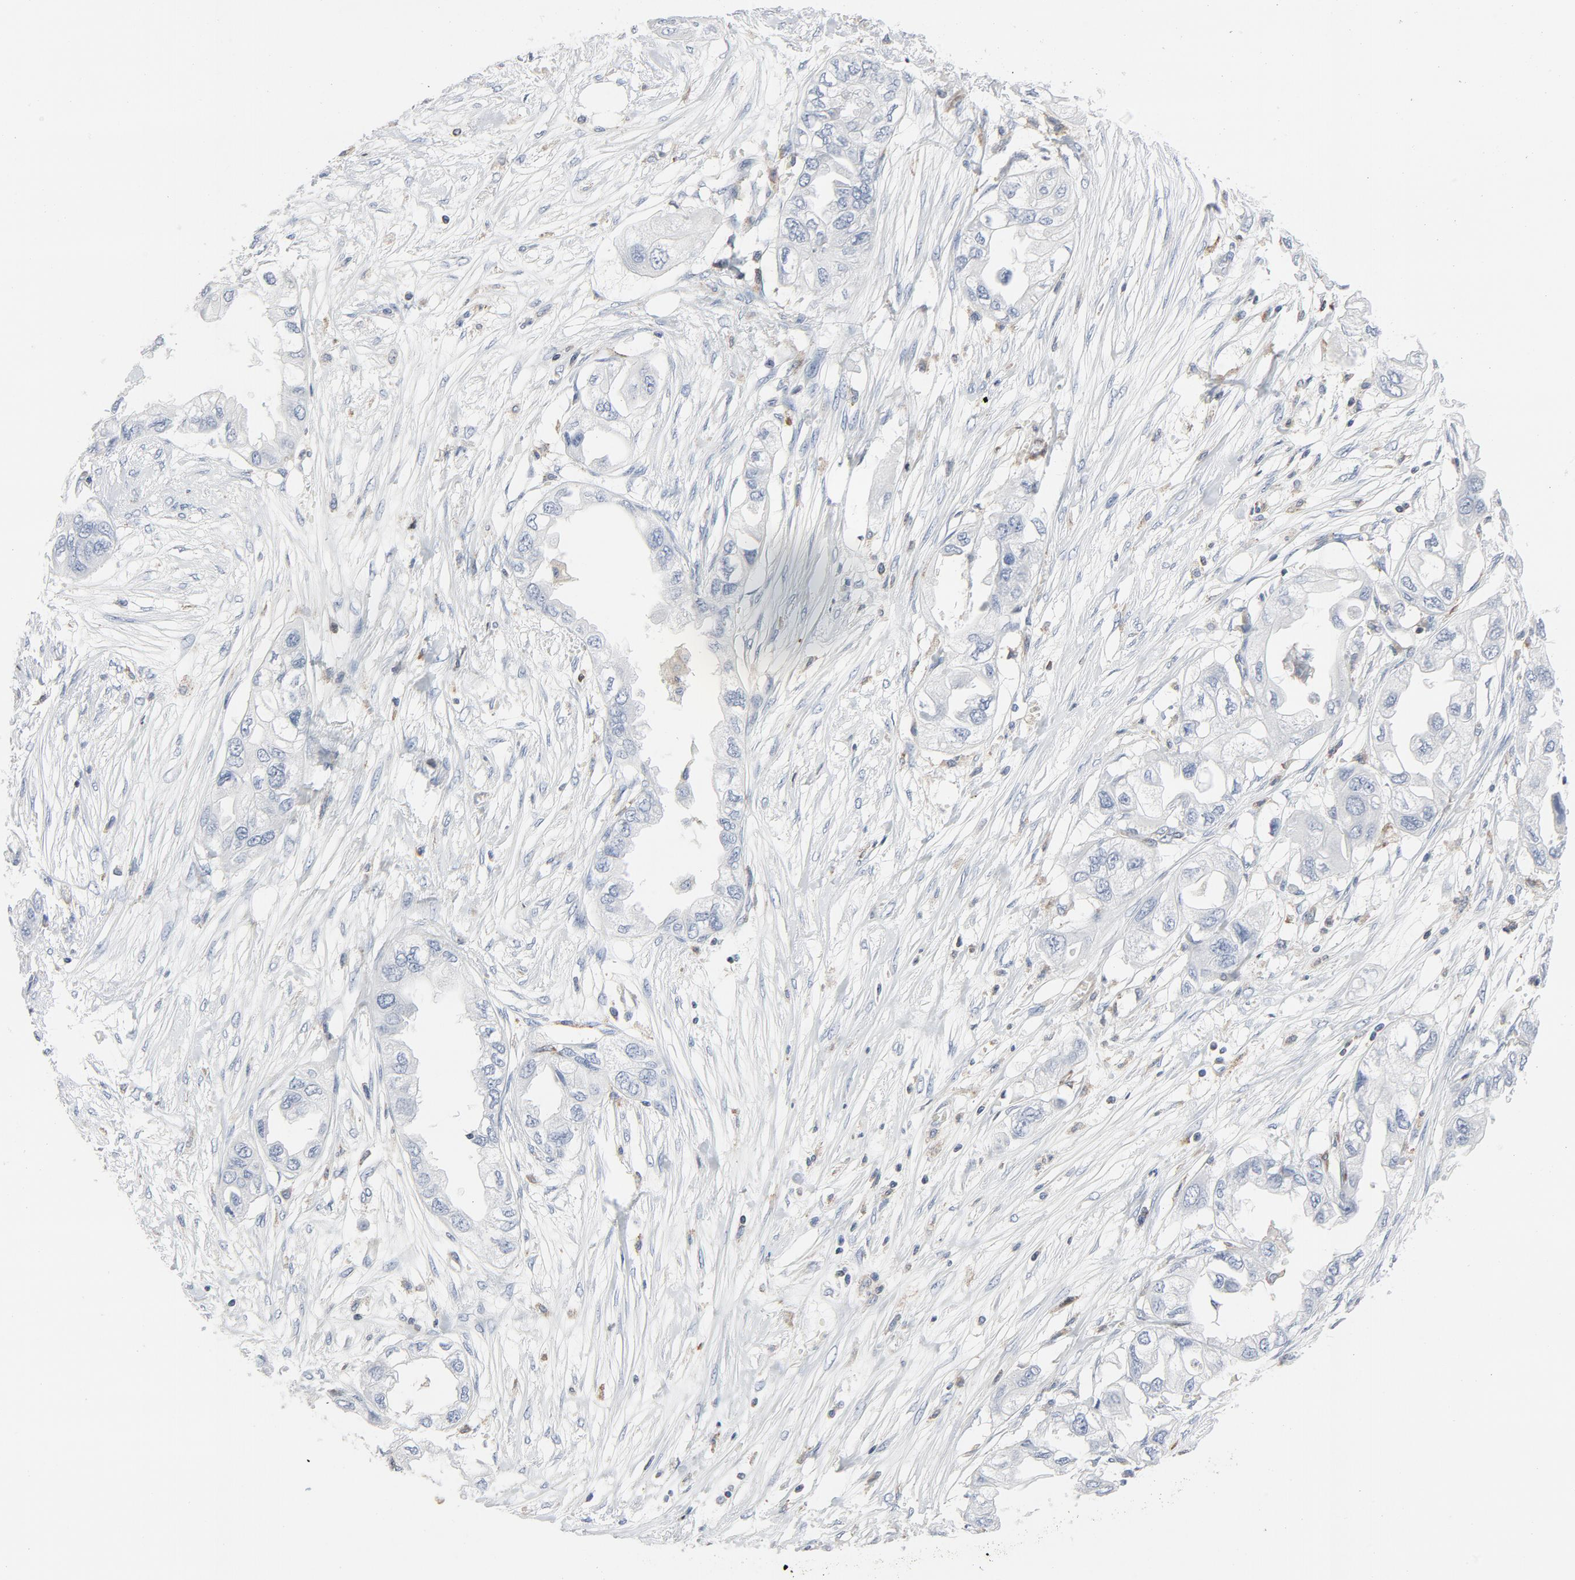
{"staining": {"intensity": "negative", "quantity": "none", "location": "none"}, "tissue": "endometrial cancer", "cell_type": "Tumor cells", "image_type": "cancer", "snomed": [{"axis": "morphology", "description": "Adenocarcinoma, NOS"}, {"axis": "topography", "description": "Endometrium"}], "caption": "Tumor cells are negative for protein expression in human endometrial adenocarcinoma.", "gene": "LCP2", "patient": {"sex": "female", "age": 67}}